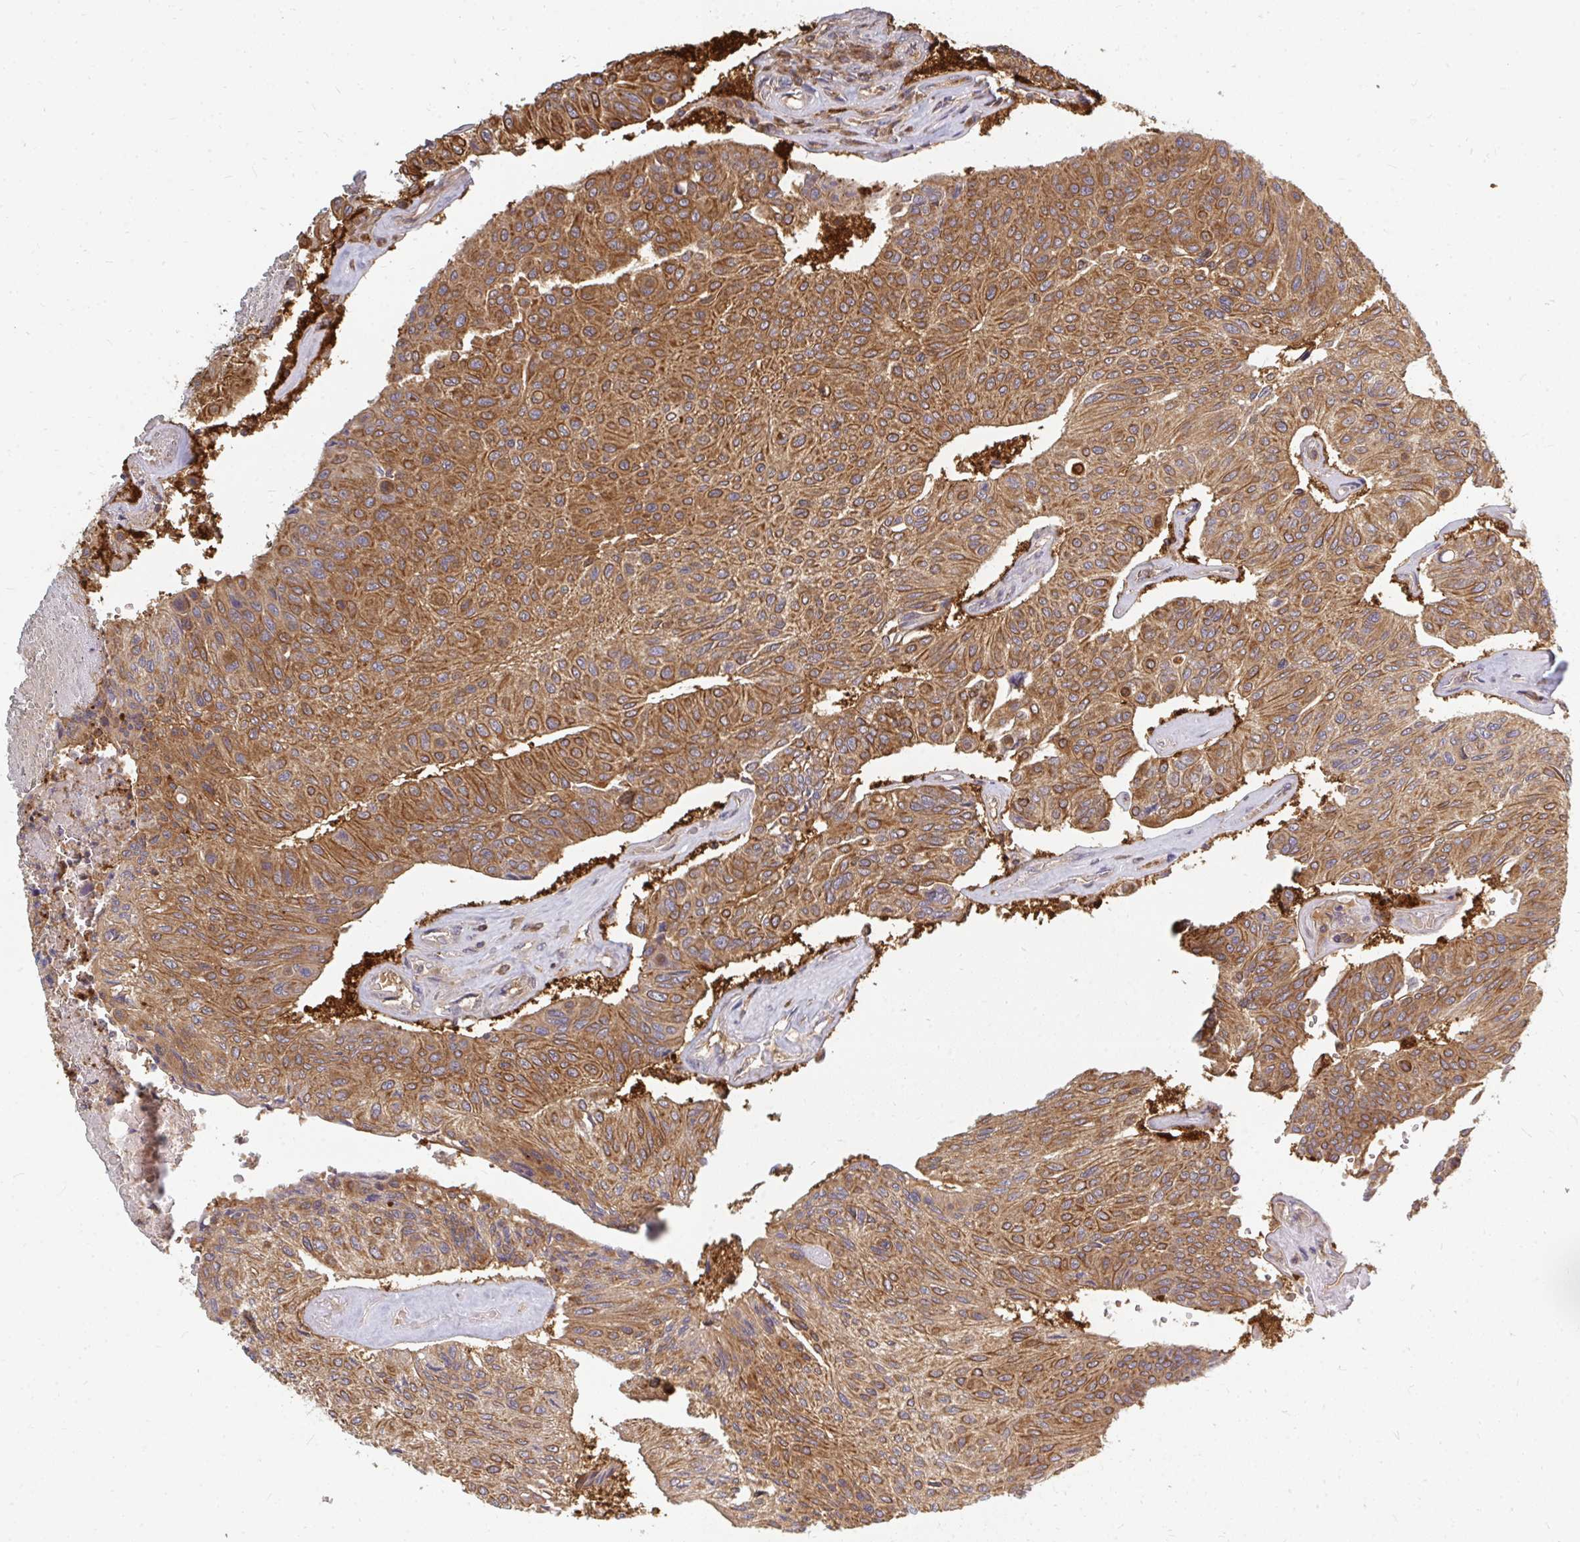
{"staining": {"intensity": "moderate", "quantity": ">75%", "location": "cytoplasmic/membranous"}, "tissue": "urothelial cancer", "cell_type": "Tumor cells", "image_type": "cancer", "snomed": [{"axis": "morphology", "description": "Urothelial carcinoma, High grade"}, {"axis": "topography", "description": "Urinary bladder"}], "caption": "Human urothelial cancer stained with a protein marker demonstrates moderate staining in tumor cells.", "gene": "ZNF285", "patient": {"sex": "male", "age": 66}}